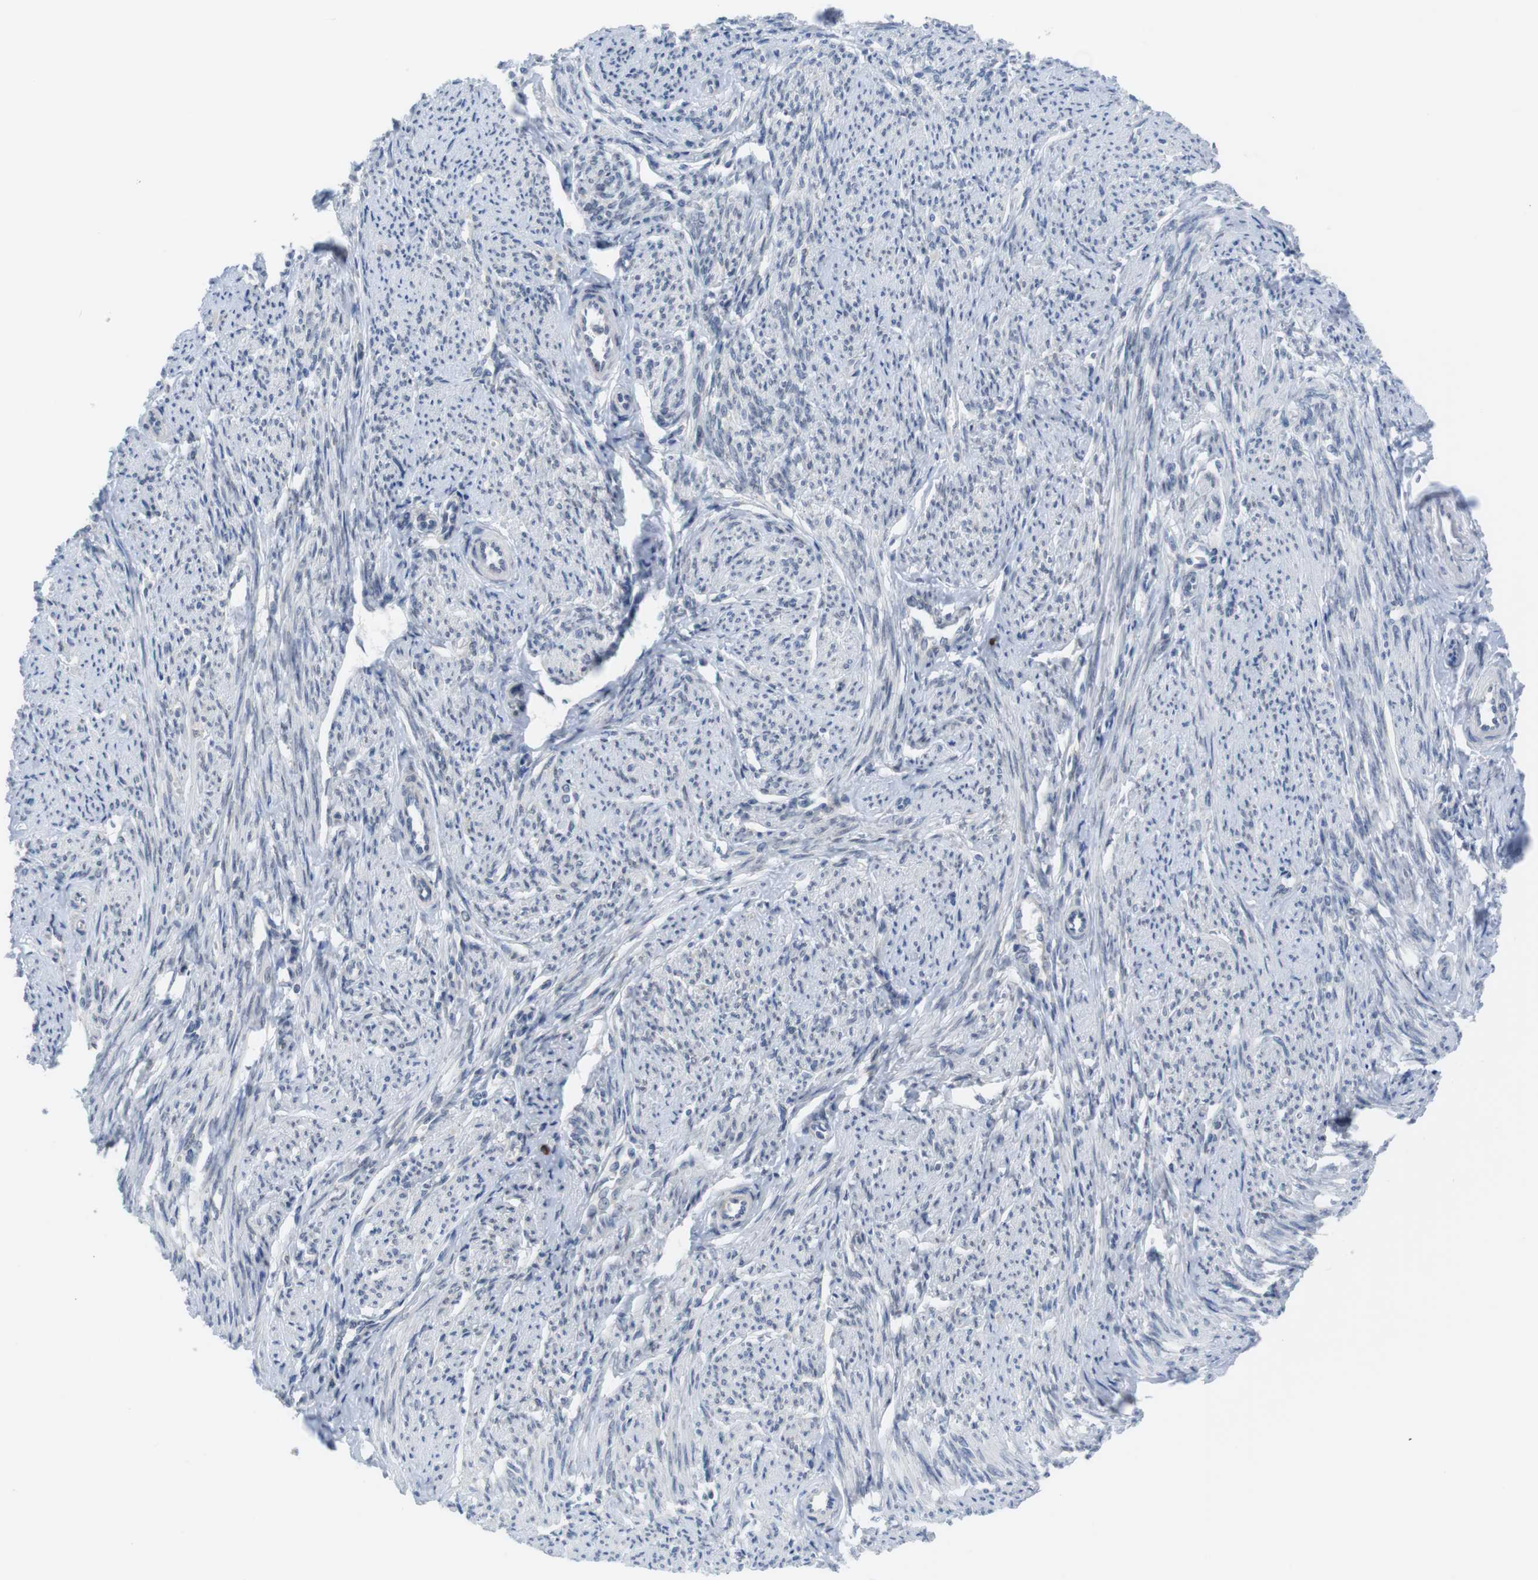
{"staining": {"intensity": "negative", "quantity": "none", "location": "none"}, "tissue": "smooth muscle", "cell_type": "Smooth muscle cells", "image_type": "normal", "snomed": [{"axis": "morphology", "description": "Normal tissue, NOS"}, {"axis": "topography", "description": "Smooth muscle"}], "caption": "Immunohistochemical staining of benign human smooth muscle shows no significant positivity in smooth muscle cells. (DAB (3,3'-diaminobenzidine) immunohistochemistry (IHC) with hematoxylin counter stain).", "gene": "ERGIC3", "patient": {"sex": "female", "age": 65}}